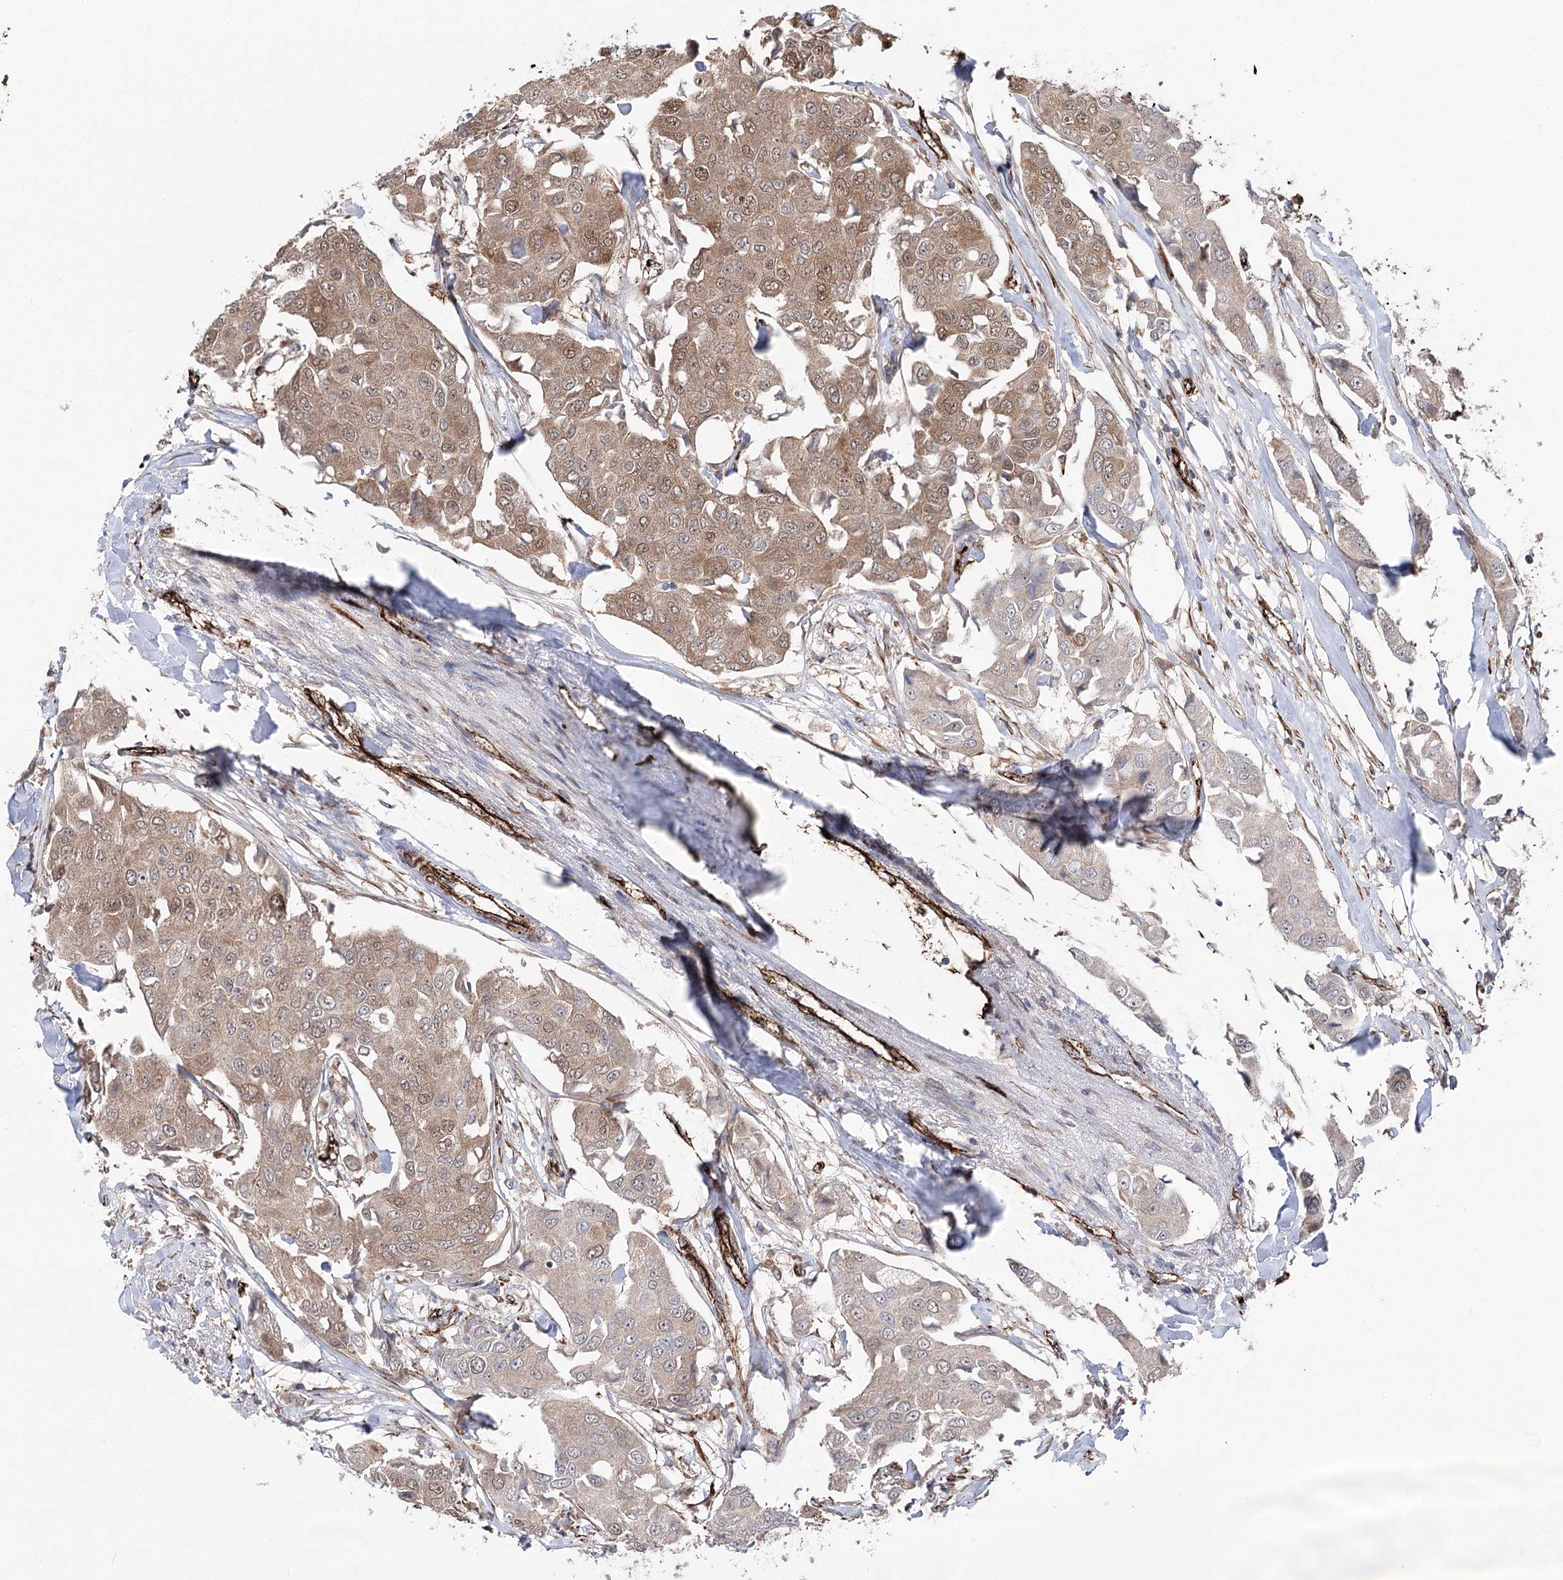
{"staining": {"intensity": "weak", "quantity": ">75%", "location": "cytoplasmic/membranous,nuclear"}, "tissue": "breast cancer", "cell_type": "Tumor cells", "image_type": "cancer", "snomed": [{"axis": "morphology", "description": "Duct carcinoma"}, {"axis": "topography", "description": "Breast"}], "caption": "Human breast infiltrating ductal carcinoma stained for a protein (brown) displays weak cytoplasmic/membranous and nuclear positive staining in approximately >75% of tumor cells.", "gene": "MIB1", "patient": {"sex": "female", "age": 80}}